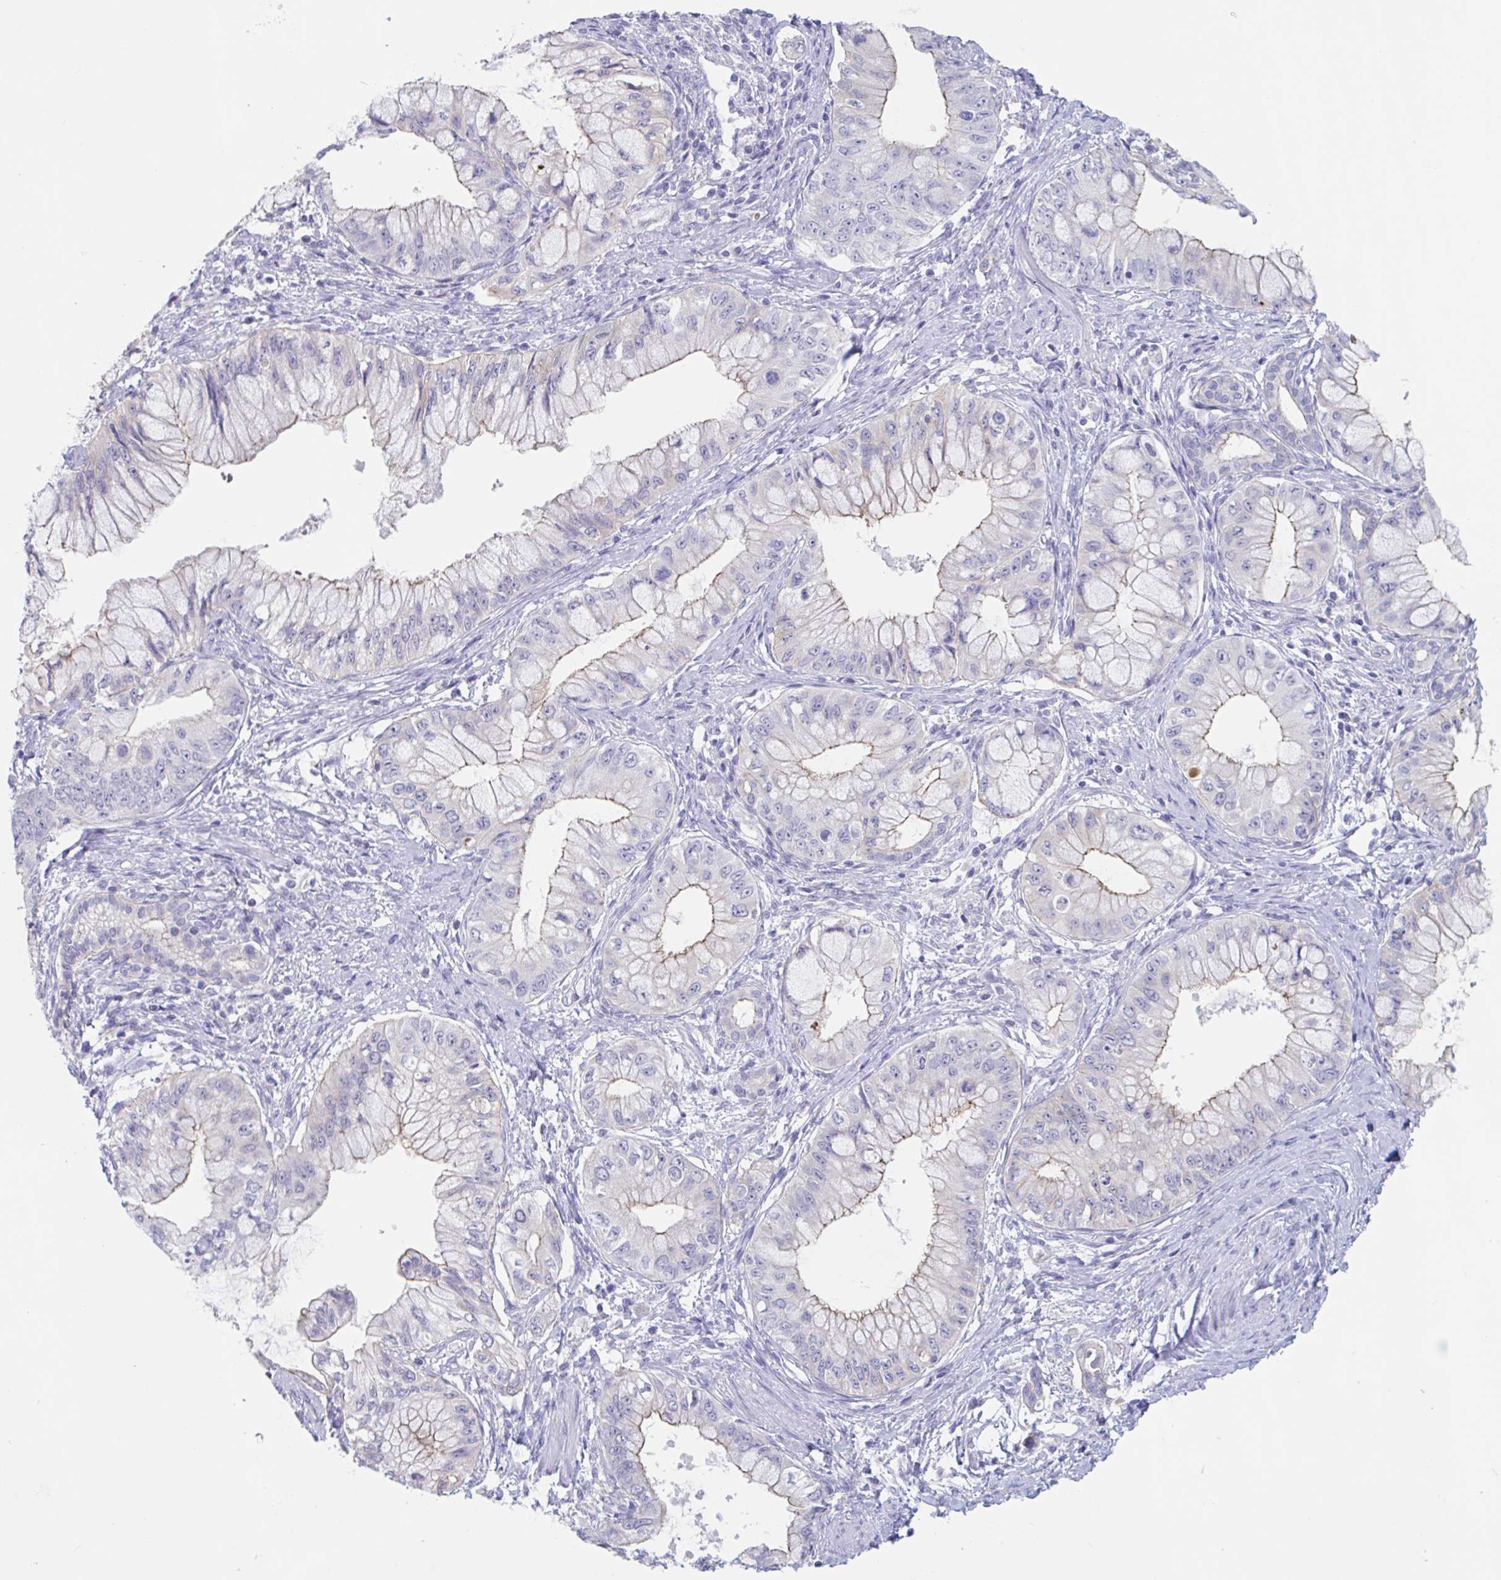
{"staining": {"intensity": "moderate", "quantity": "<25%", "location": "cytoplasmic/membranous"}, "tissue": "pancreatic cancer", "cell_type": "Tumor cells", "image_type": "cancer", "snomed": [{"axis": "morphology", "description": "Adenocarcinoma, NOS"}, {"axis": "topography", "description": "Pancreas"}], "caption": "Immunohistochemical staining of pancreatic adenocarcinoma exhibits low levels of moderate cytoplasmic/membranous expression in approximately <25% of tumor cells.", "gene": "UNKL", "patient": {"sex": "male", "age": 48}}